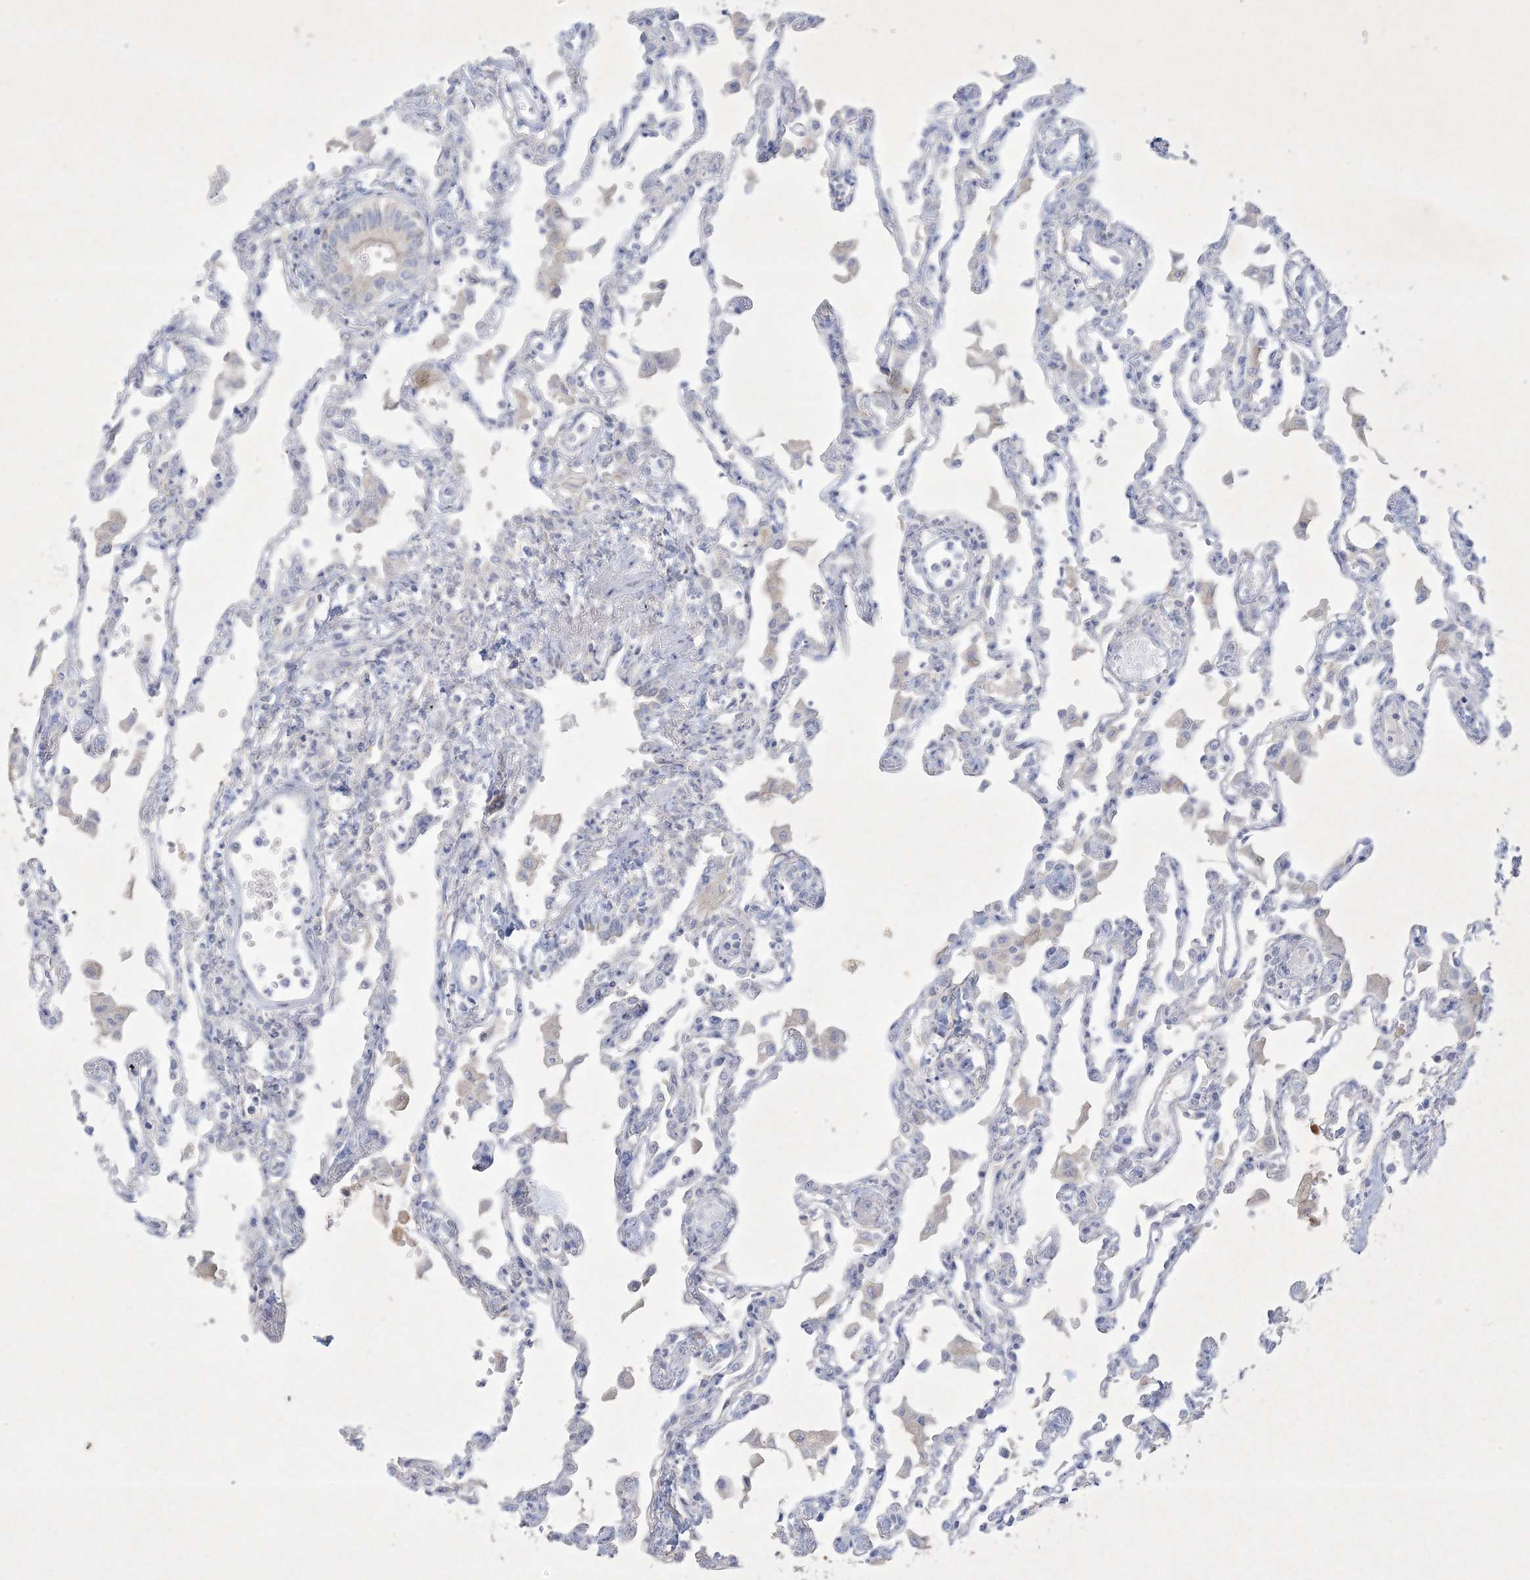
{"staining": {"intensity": "negative", "quantity": "none", "location": "none"}, "tissue": "lung", "cell_type": "Alveolar cells", "image_type": "normal", "snomed": [{"axis": "morphology", "description": "Normal tissue, NOS"}, {"axis": "topography", "description": "Bronchus"}, {"axis": "topography", "description": "Lung"}], "caption": "IHC image of unremarkable human lung stained for a protein (brown), which reveals no staining in alveolar cells. Brightfield microscopy of immunohistochemistry stained with DAB (brown) and hematoxylin (blue), captured at high magnification.", "gene": "CCDC24", "patient": {"sex": "female", "age": 49}}